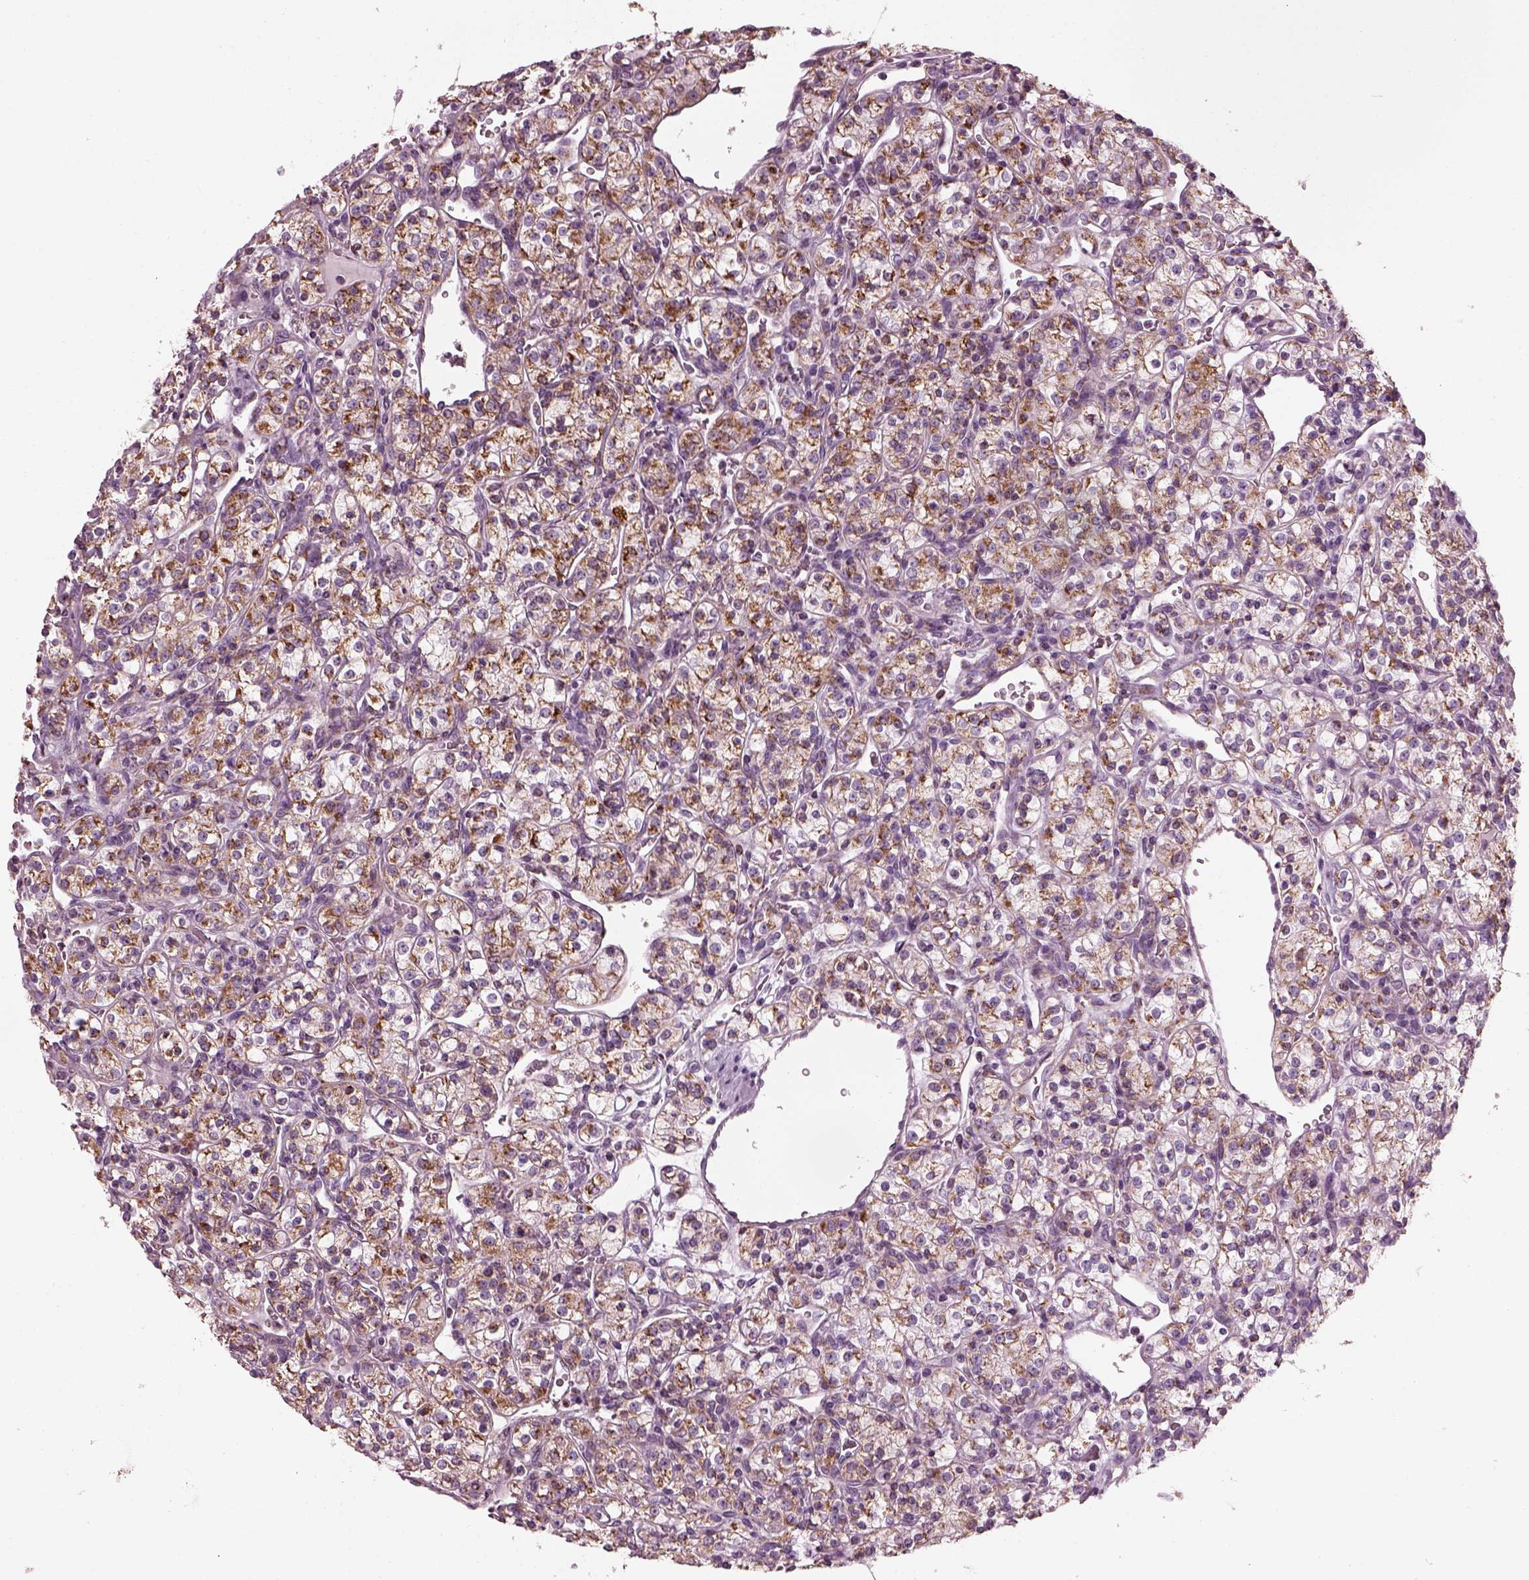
{"staining": {"intensity": "moderate", "quantity": ">75%", "location": "cytoplasmic/membranous"}, "tissue": "renal cancer", "cell_type": "Tumor cells", "image_type": "cancer", "snomed": [{"axis": "morphology", "description": "Adenocarcinoma, NOS"}, {"axis": "topography", "description": "Kidney"}], "caption": "The photomicrograph shows staining of renal cancer, revealing moderate cytoplasmic/membranous protein positivity (brown color) within tumor cells.", "gene": "ATP5MF", "patient": {"sex": "male", "age": 77}}